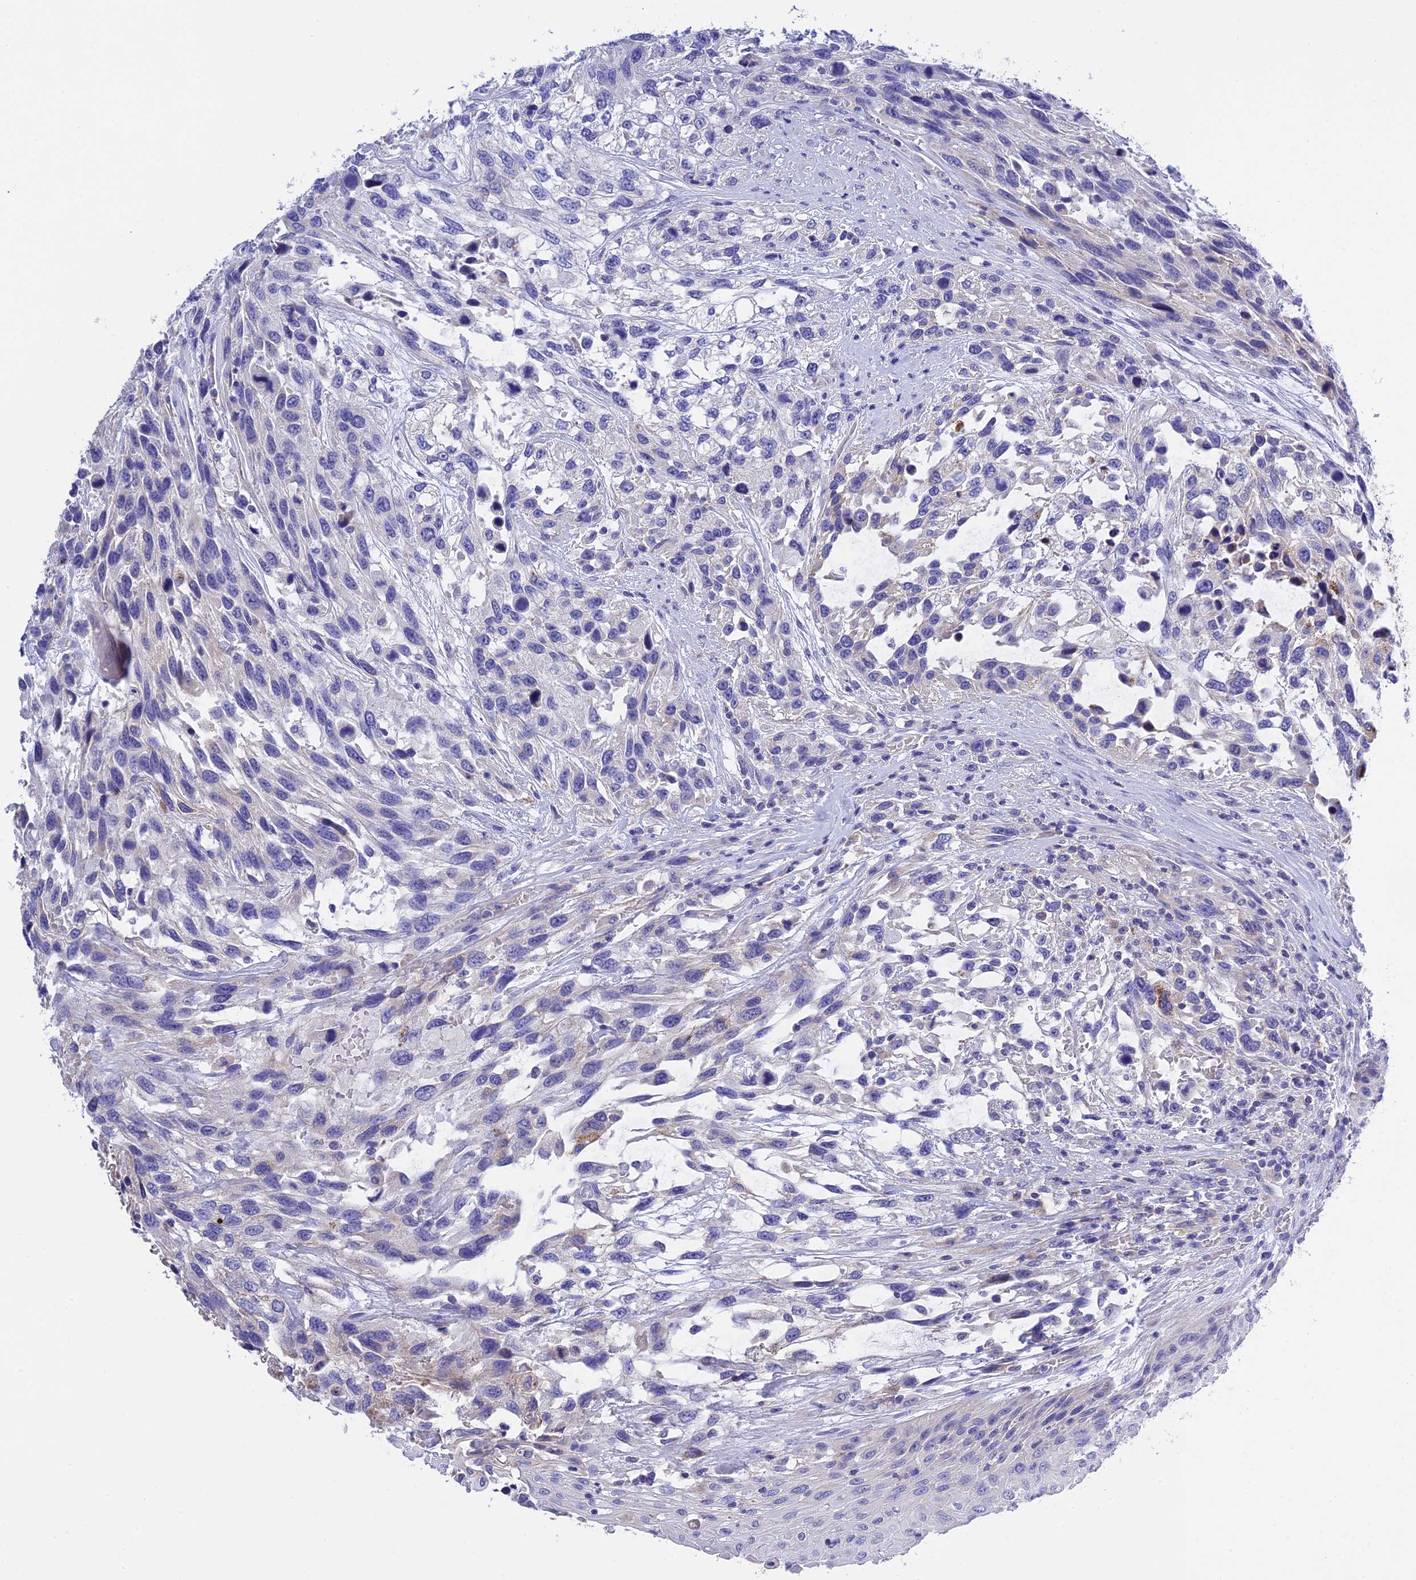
{"staining": {"intensity": "negative", "quantity": "none", "location": "none"}, "tissue": "urothelial cancer", "cell_type": "Tumor cells", "image_type": "cancer", "snomed": [{"axis": "morphology", "description": "Urothelial carcinoma, High grade"}, {"axis": "topography", "description": "Urinary bladder"}], "caption": "High magnification brightfield microscopy of urothelial carcinoma (high-grade) stained with DAB (brown) and counterstained with hematoxylin (blue): tumor cells show no significant positivity. Brightfield microscopy of immunohistochemistry stained with DAB (3,3'-diaminobenzidine) (brown) and hematoxylin (blue), captured at high magnification.", "gene": "MS4A5", "patient": {"sex": "female", "age": 70}}